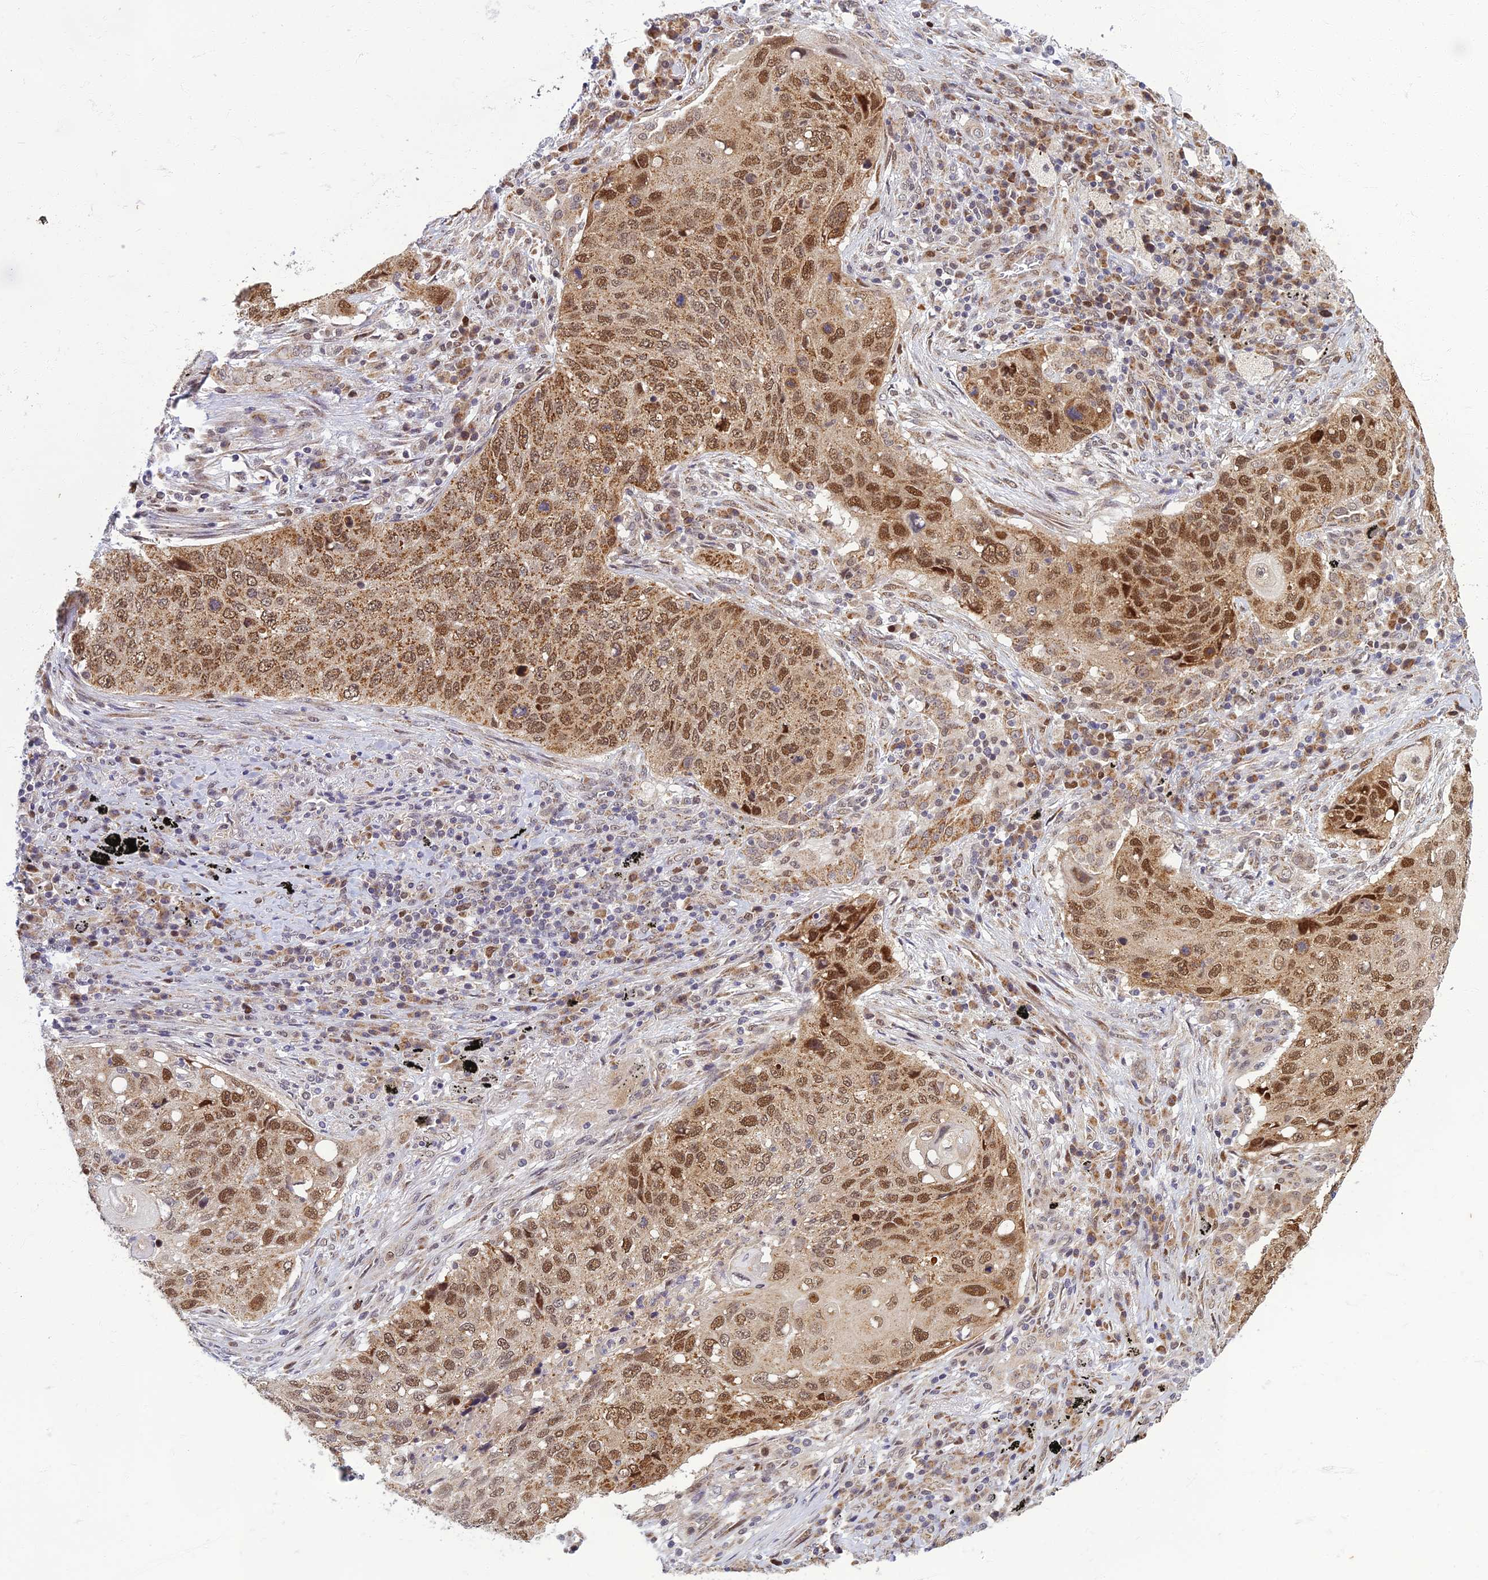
{"staining": {"intensity": "moderate", "quantity": ">75%", "location": "cytoplasmic/membranous,nuclear"}, "tissue": "lung cancer", "cell_type": "Tumor cells", "image_type": "cancer", "snomed": [{"axis": "morphology", "description": "Squamous cell carcinoma, NOS"}, {"axis": "topography", "description": "Lung"}], "caption": "Tumor cells exhibit medium levels of moderate cytoplasmic/membranous and nuclear expression in about >75% of cells in lung squamous cell carcinoma.", "gene": "EARS2", "patient": {"sex": "female", "age": 63}}